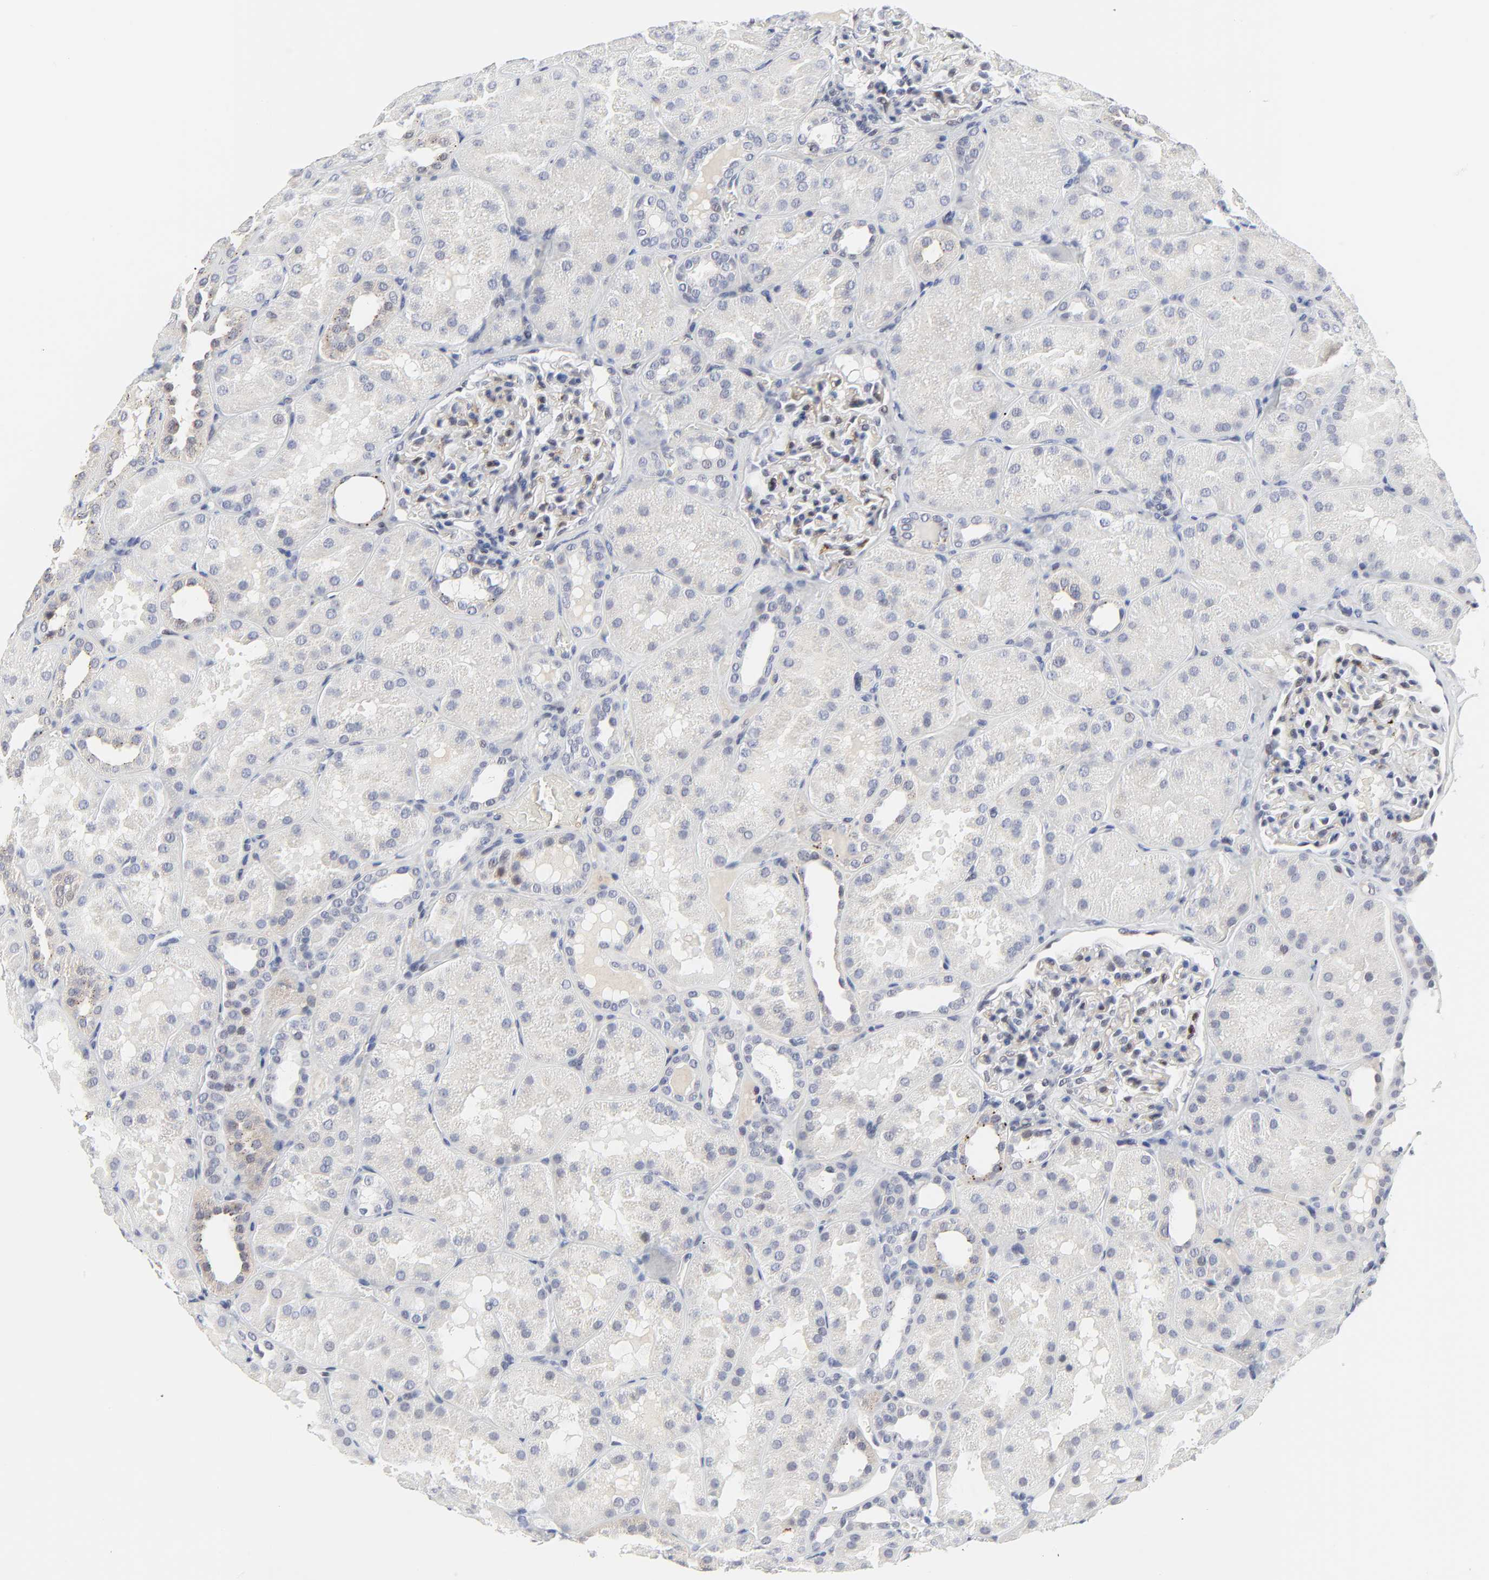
{"staining": {"intensity": "moderate", "quantity": "<25%", "location": "nuclear"}, "tissue": "kidney", "cell_type": "Cells in glomeruli", "image_type": "normal", "snomed": [{"axis": "morphology", "description": "Normal tissue, NOS"}, {"axis": "topography", "description": "Kidney"}], "caption": "Immunohistochemistry histopathology image of normal kidney: human kidney stained using immunohistochemistry displays low levels of moderate protein expression localized specifically in the nuclear of cells in glomeruli, appearing as a nuclear brown color.", "gene": "ZNF589", "patient": {"sex": "male", "age": 28}}